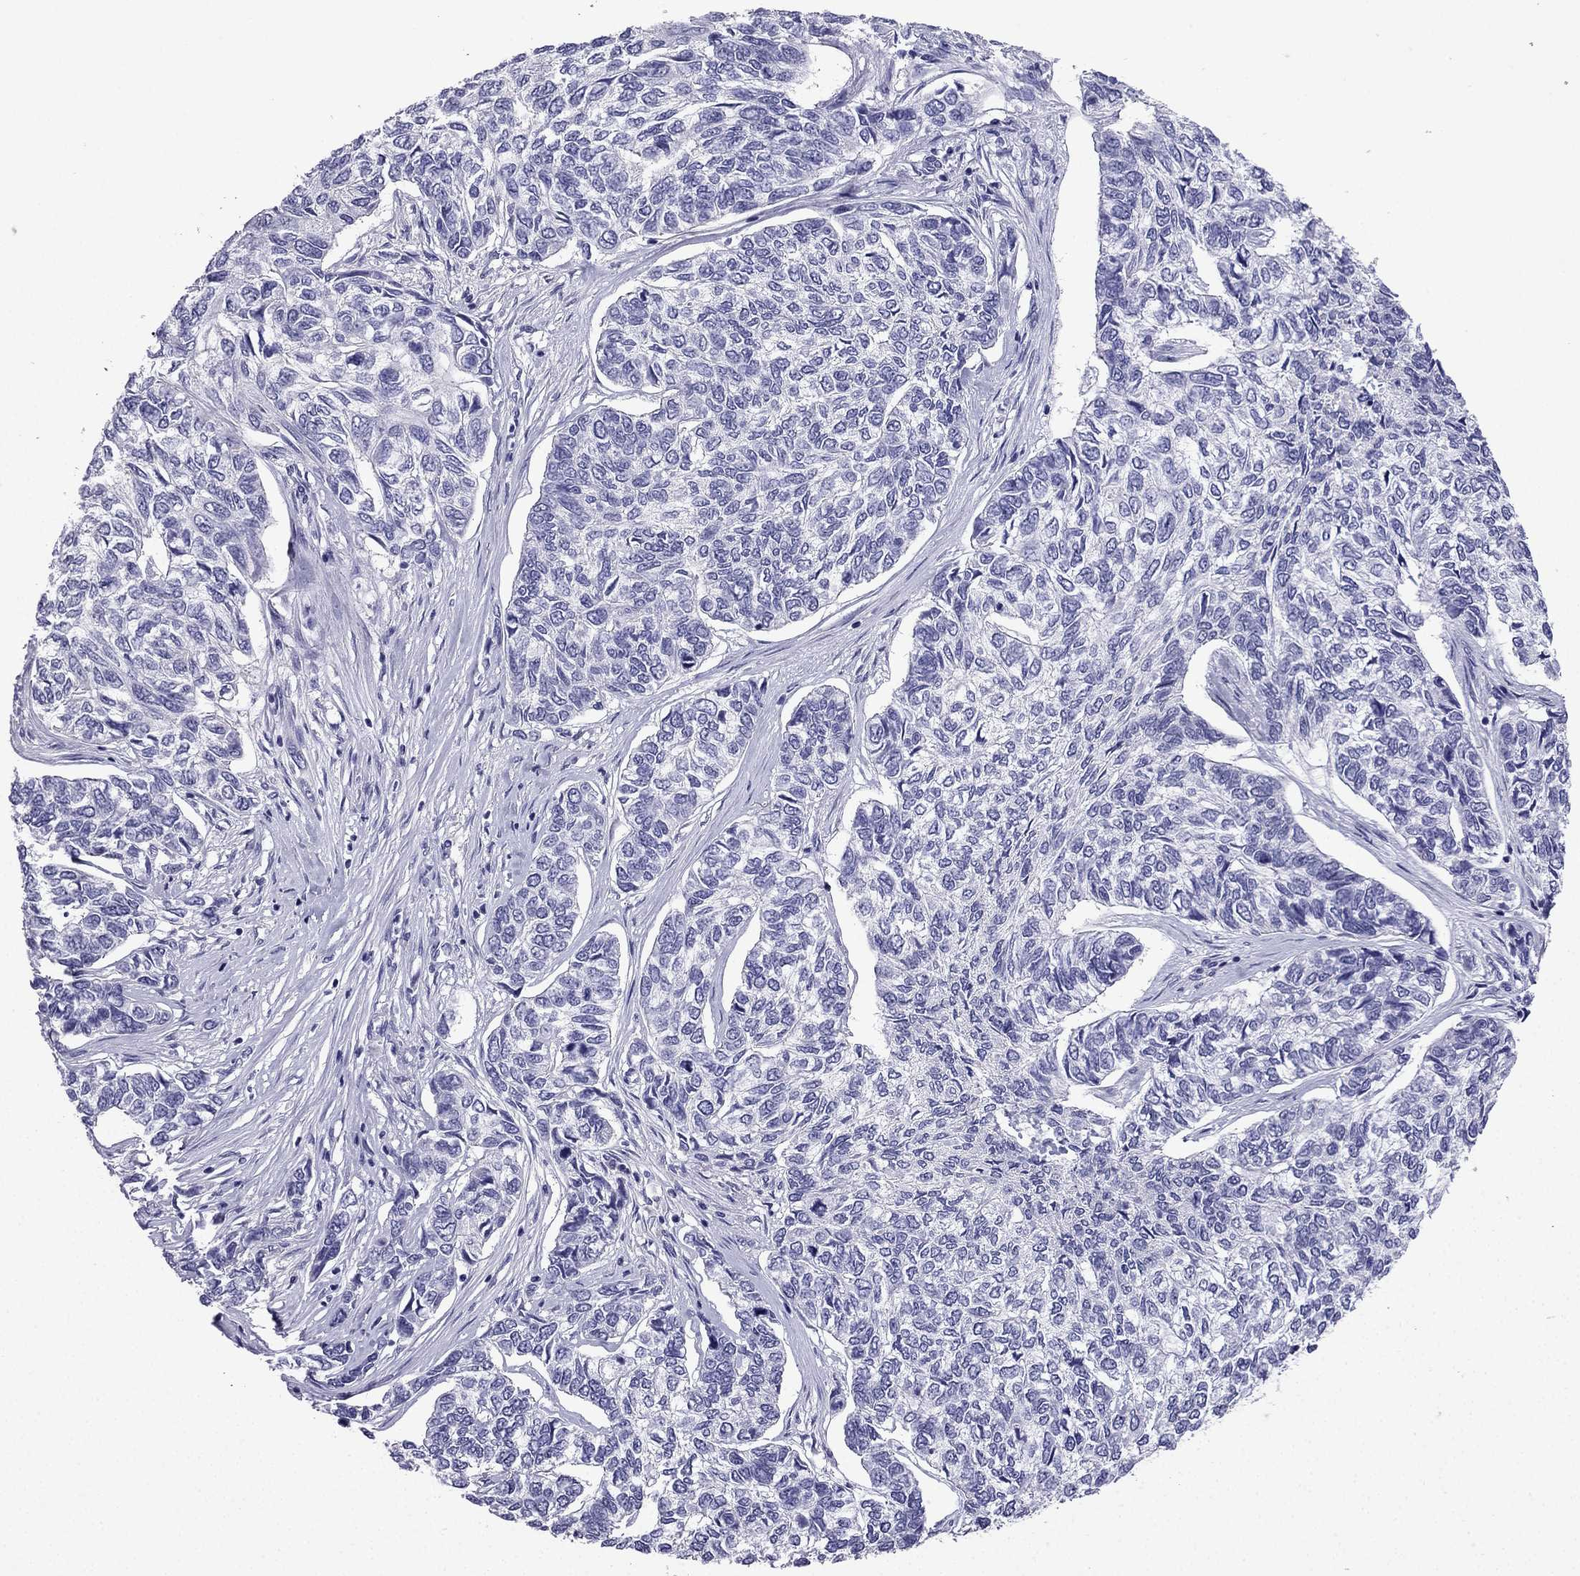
{"staining": {"intensity": "negative", "quantity": "none", "location": "none"}, "tissue": "skin cancer", "cell_type": "Tumor cells", "image_type": "cancer", "snomed": [{"axis": "morphology", "description": "Basal cell carcinoma"}, {"axis": "topography", "description": "Skin"}], "caption": "The histopathology image displays no significant expression in tumor cells of skin basal cell carcinoma.", "gene": "NPTX1", "patient": {"sex": "female", "age": 65}}